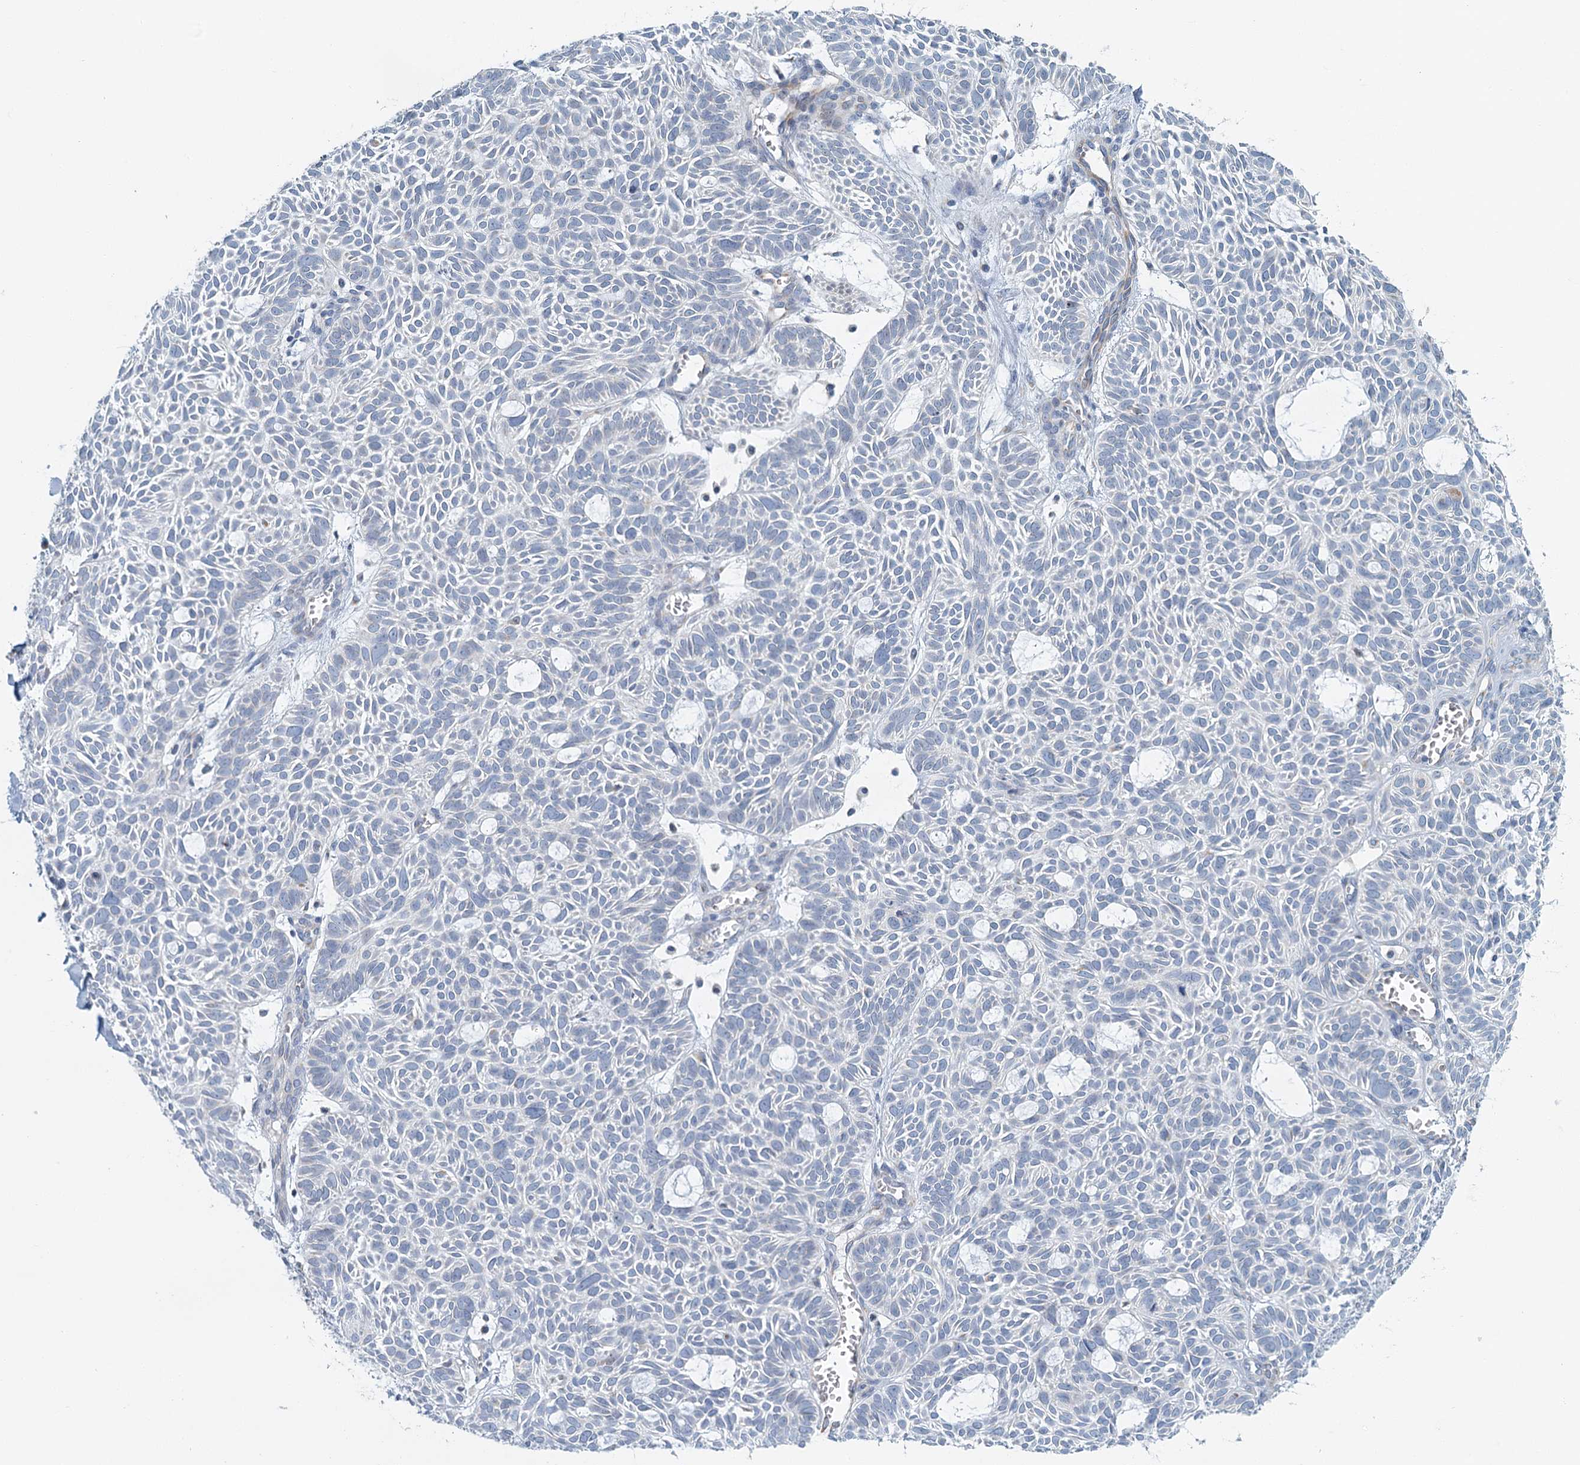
{"staining": {"intensity": "negative", "quantity": "none", "location": "none"}, "tissue": "skin cancer", "cell_type": "Tumor cells", "image_type": "cancer", "snomed": [{"axis": "morphology", "description": "Basal cell carcinoma"}, {"axis": "topography", "description": "Skin"}], "caption": "This is an immunohistochemistry (IHC) photomicrograph of skin cancer (basal cell carcinoma). There is no staining in tumor cells.", "gene": "ZNF527", "patient": {"sex": "male", "age": 69}}